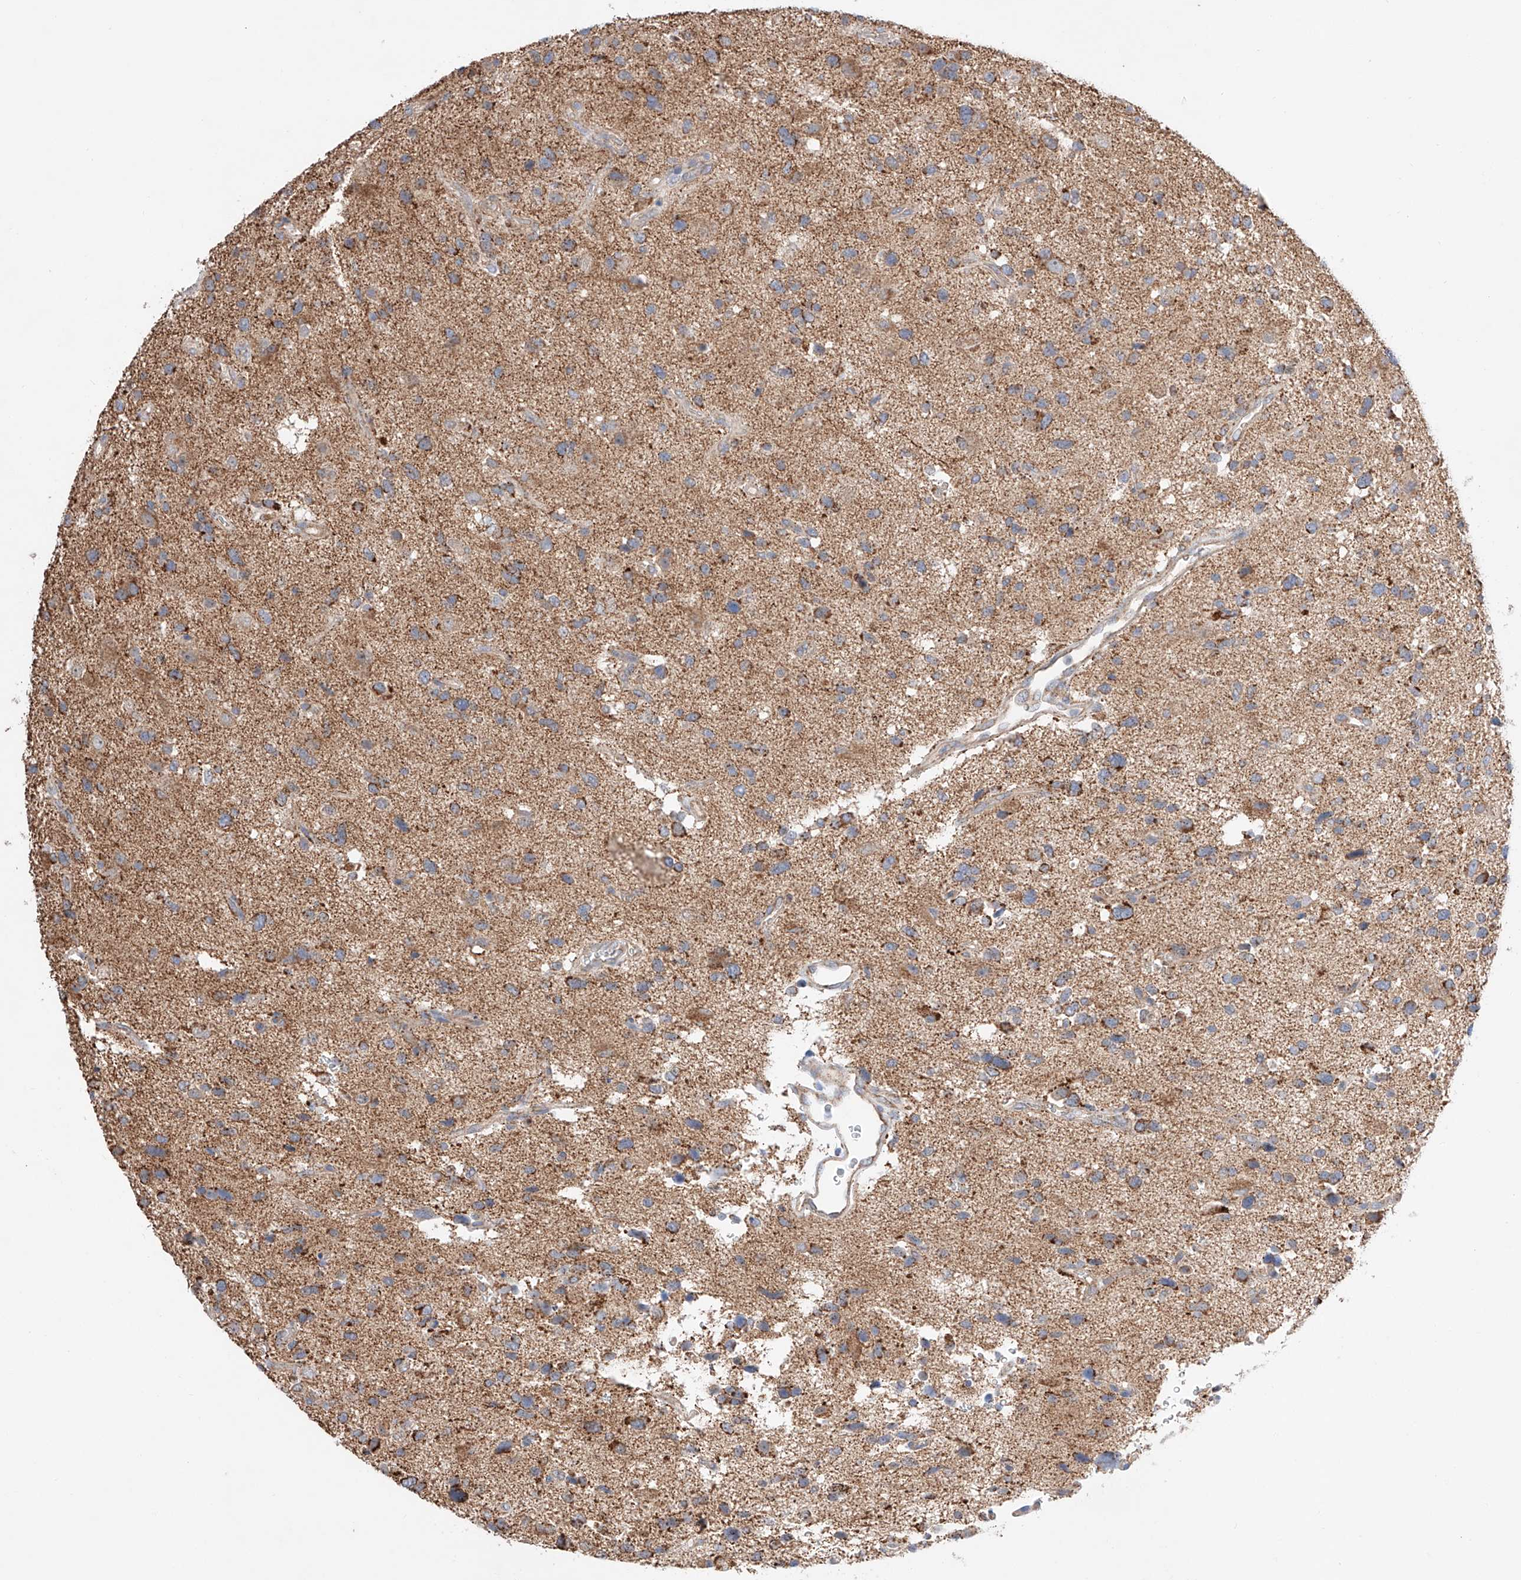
{"staining": {"intensity": "moderate", "quantity": "25%-75%", "location": "cytoplasmic/membranous"}, "tissue": "glioma", "cell_type": "Tumor cells", "image_type": "cancer", "snomed": [{"axis": "morphology", "description": "Glioma, malignant, High grade"}, {"axis": "topography", "description": "Brain"}], "caption": "Protein expression analysis of human malignant high-grade glioma reveals moderate cytoplasmic/membranous positivity in about 25%-75% of tumor cells.", "gene": "KTI12", "patient": {"sex": "male", "age": 33}}